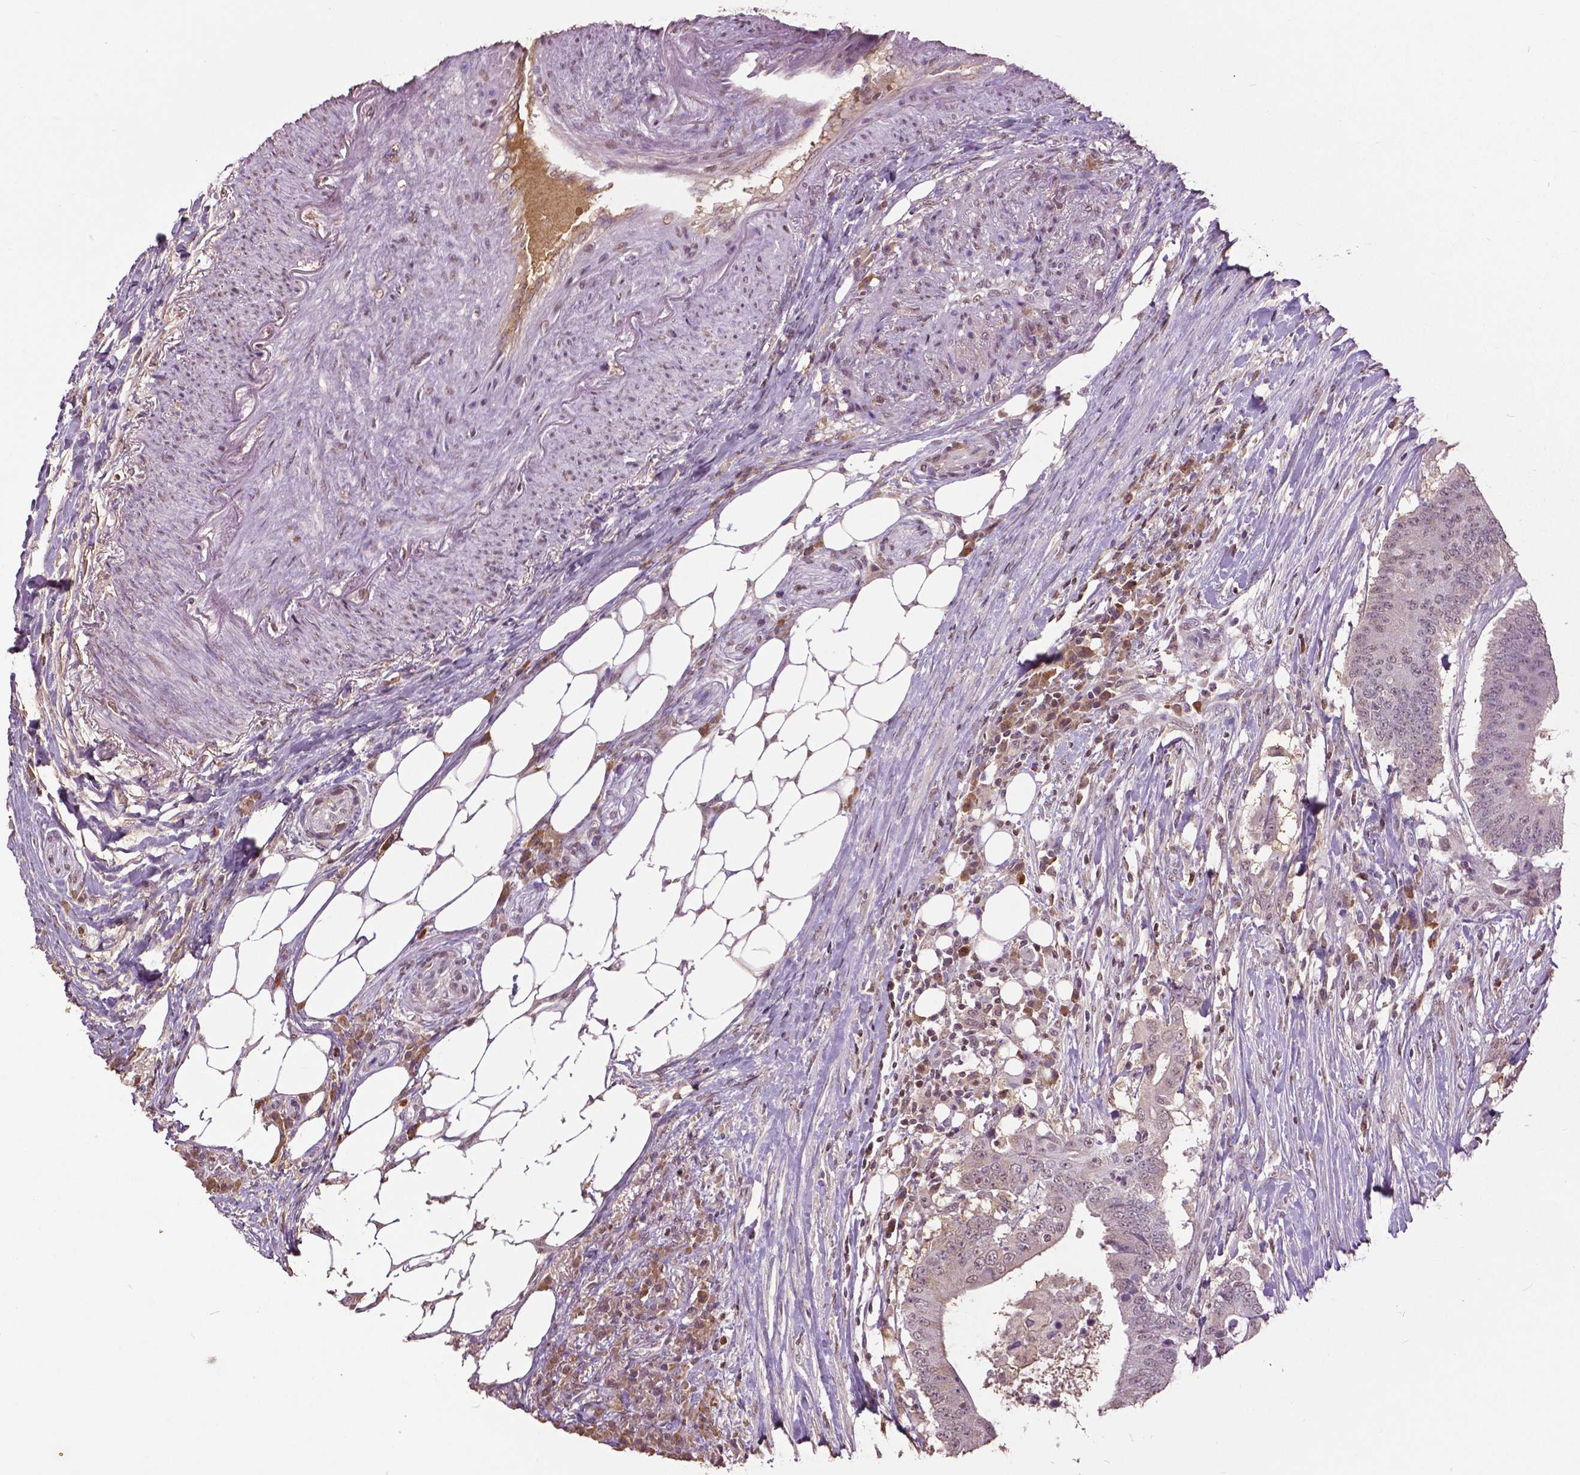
{"staining": {"intensity": "negative", "quantity": "none", "location": "none"}, "tissue": "colorectal cancer", "cell_type": "Tumor cells", "image_type": "cancer", "snomed": [{"axis": "morphology", "description": "Adenocarcinoma, NOS"}, {"axis": "topography", "description": "Colon"}], "caption": "Micrograph shows no significant protein positivity in tumor cells of colorectal cancer. The staining was performed using DAB to visualize the protein expression in brown, while the nuclei were stained in blue with hematoxylin (Magnification: 20x).", "gene": "RUNX3", "patient": {"sex": "female", "age": 43}}